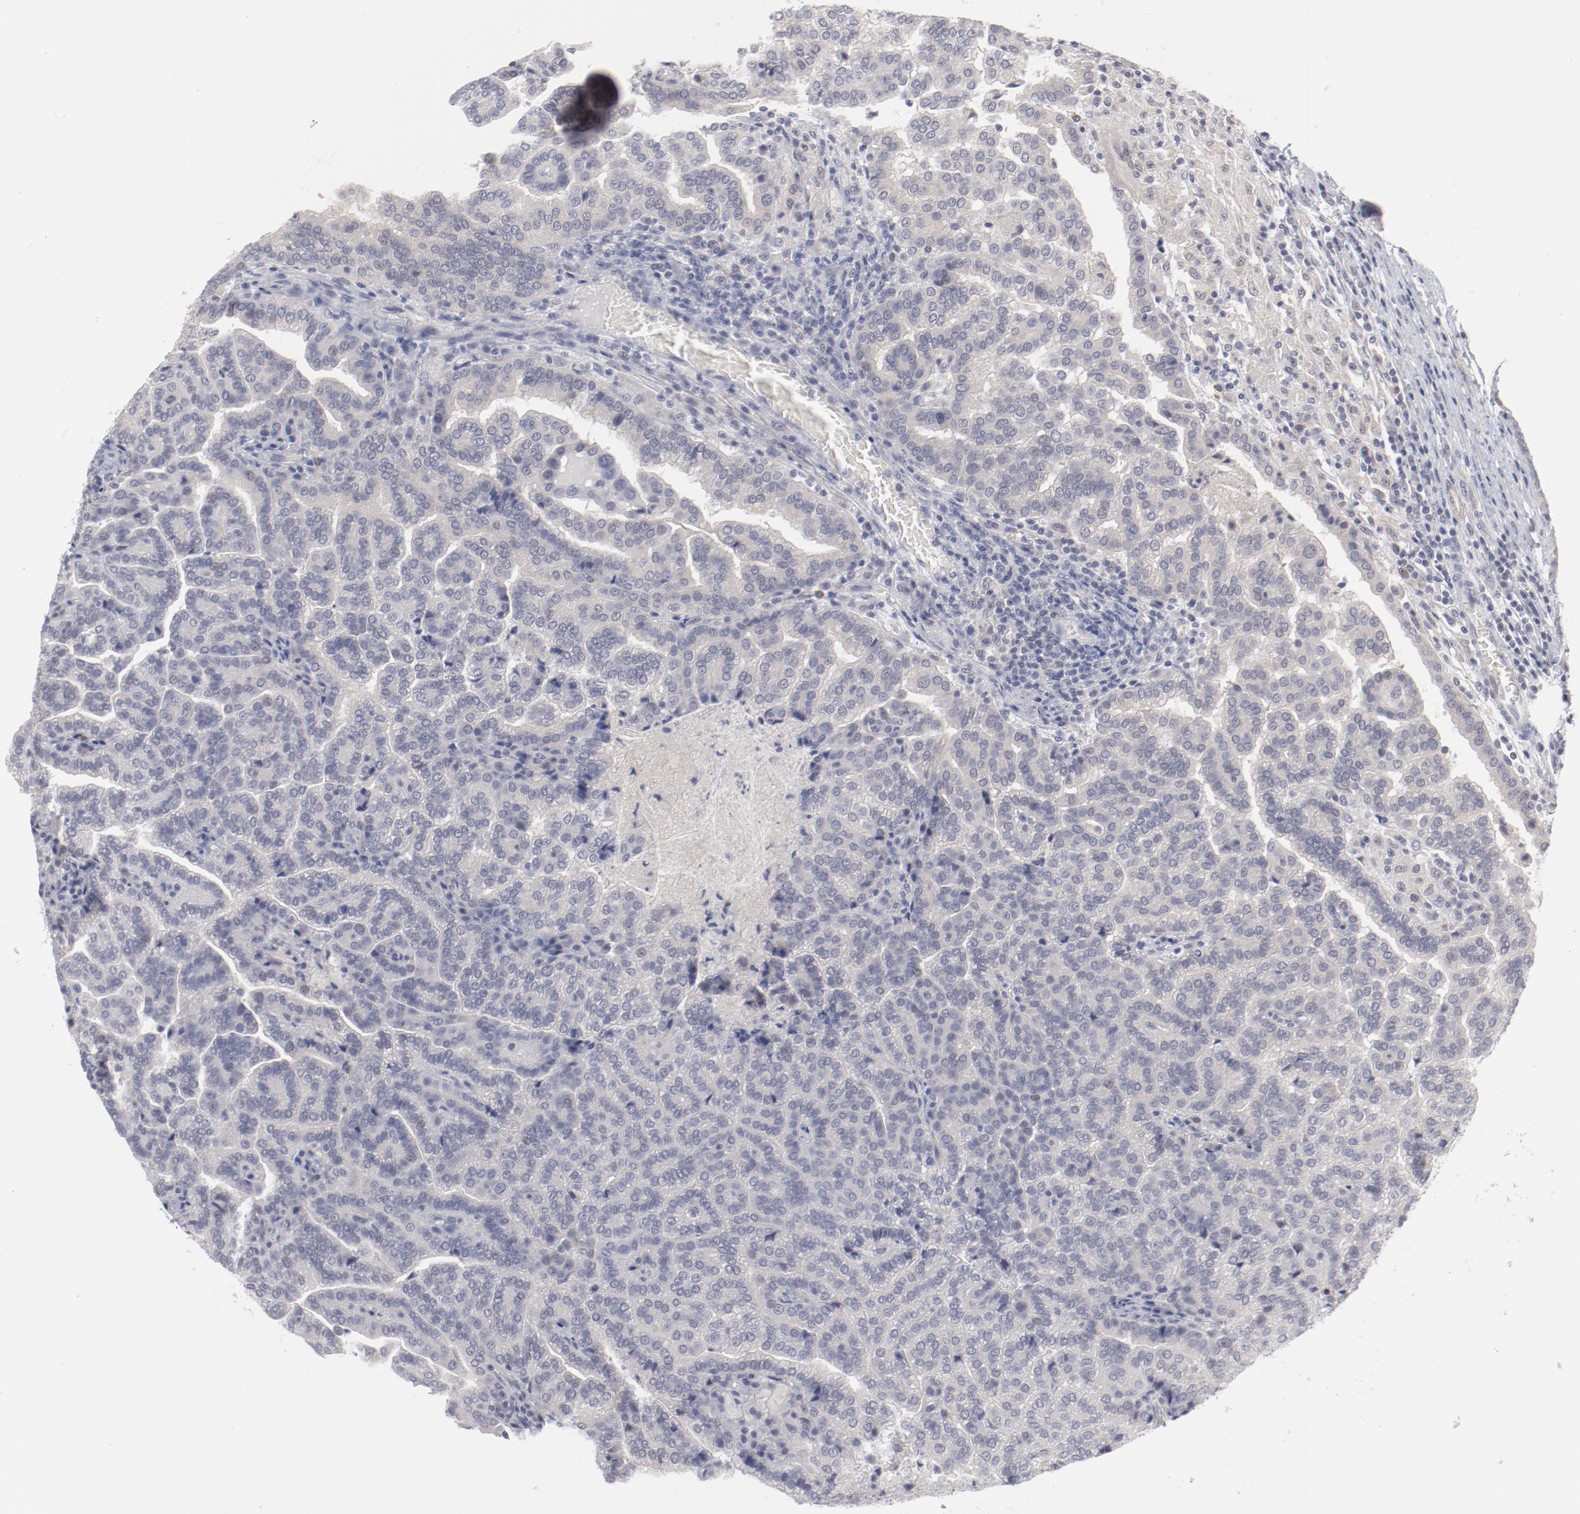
{"staining": {"intensity": "weak", "quantity": "<25%", "location": "cytoplasmic/membranous"}, "tissue": "renal cancer", "cell_type": "Tumor cells", "image_type": "cancer", "snomed": [{"axis": "morphology", "description": "Adenocarcinoma, NOS"}, {"axis": "topography", "description": "Kidney"}], "caption": "Protein analysis of renal adenocarcinoma exhibits no significant expression in tumor cells.", "gene": "SH3BGR", "patient": {"sex": "male", "age": 61}}